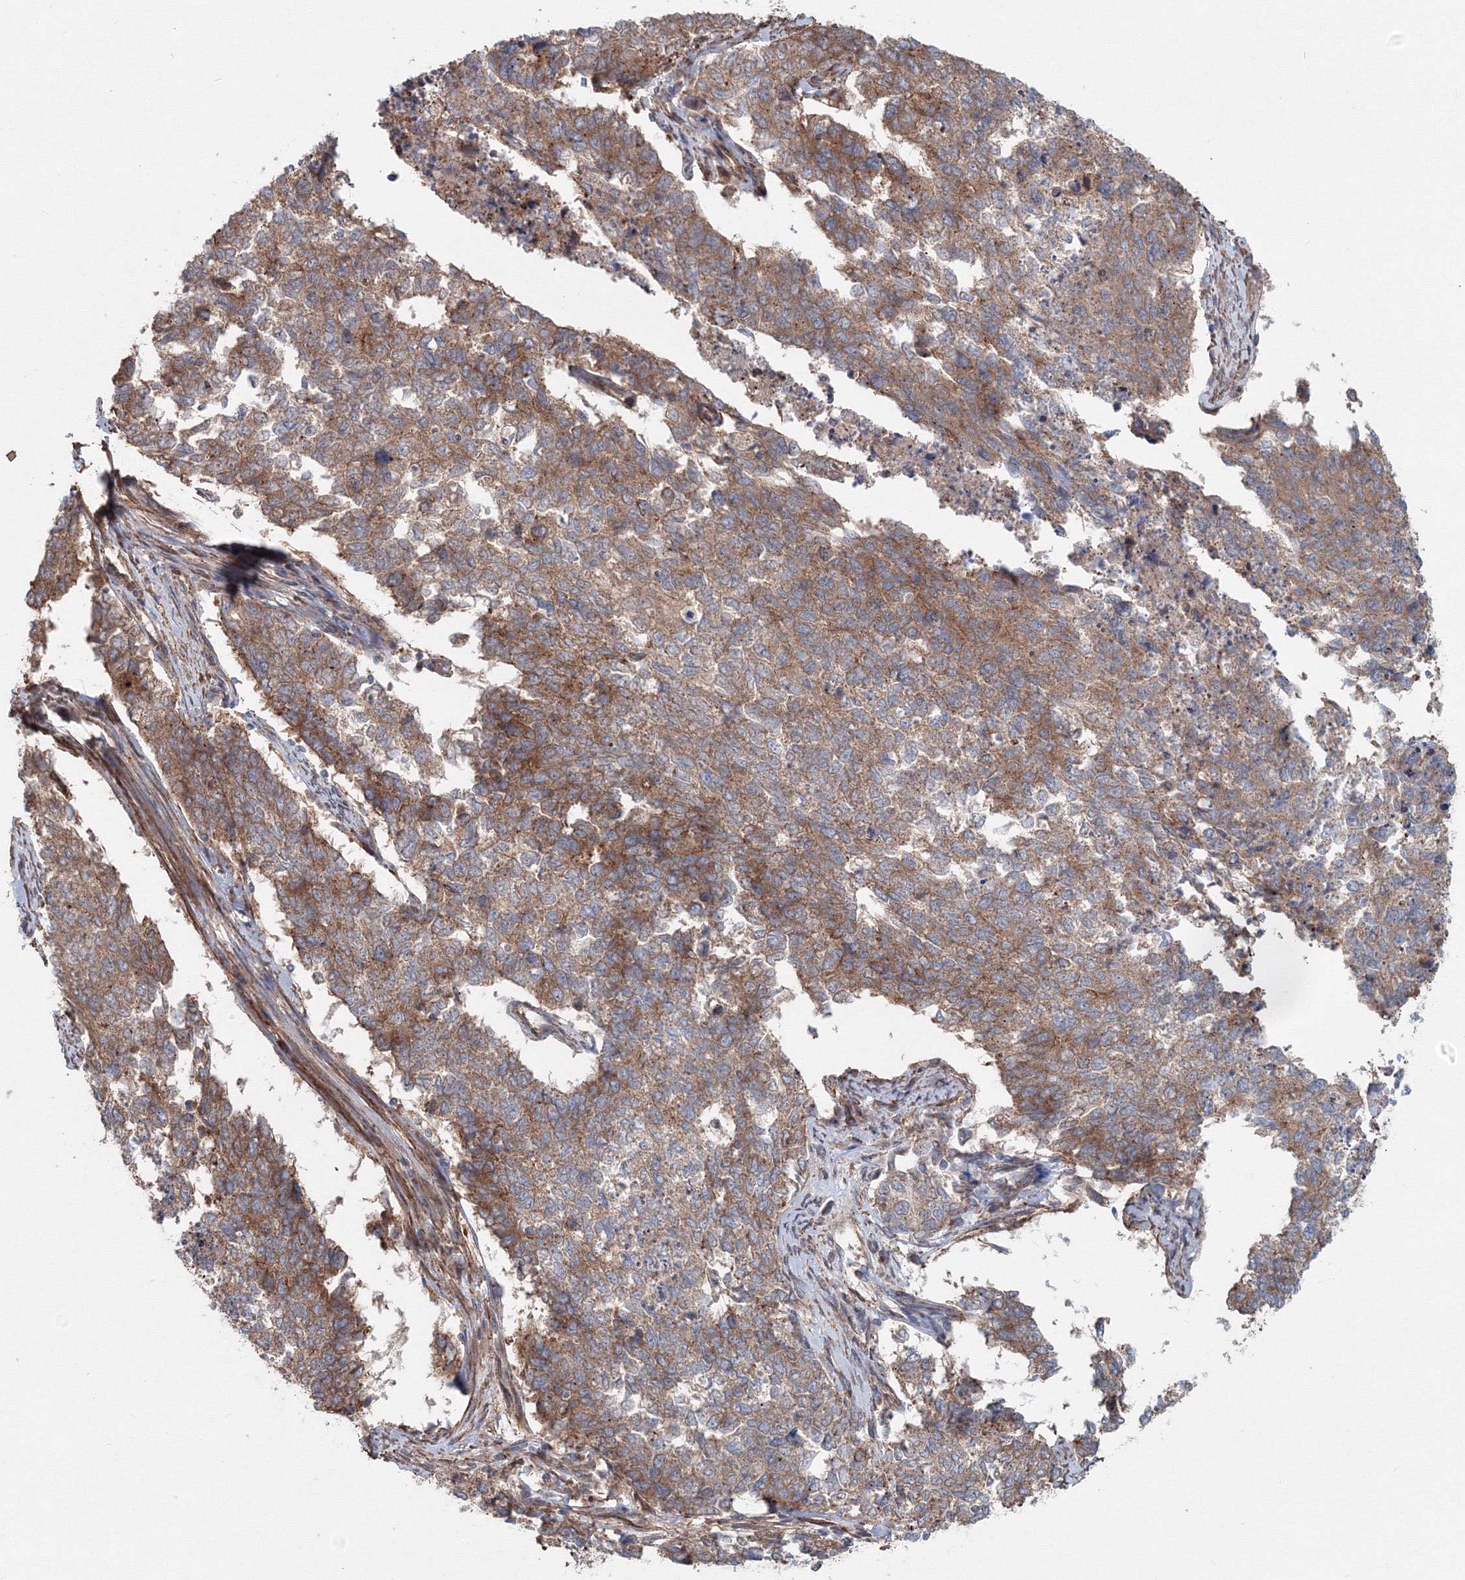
{"staining": {"intensity": "moderate", "quantity": ">75%", "location": "cytoplasmic/membranous"}, "tissue": "cervical cancer", "cell_type": "Tumor cells", "image_type": "cancer", "snomed": [{"axis": "morphology", "description": "Squamous cell carcinoma, NOS"}, {"axis": "topography", "description": "Cervix"}], "caption": "Immunohistochemistry (IHC) micrograph of human squamous cell carcinoma (cervical) stained for a protein (brown), which exhibits medium levels of moderate cytoplasmic/membranous staining in approximately >75% of tumor cells.", "gene": "EXOC1", "patient": {"sex": "female", "age": 63}}